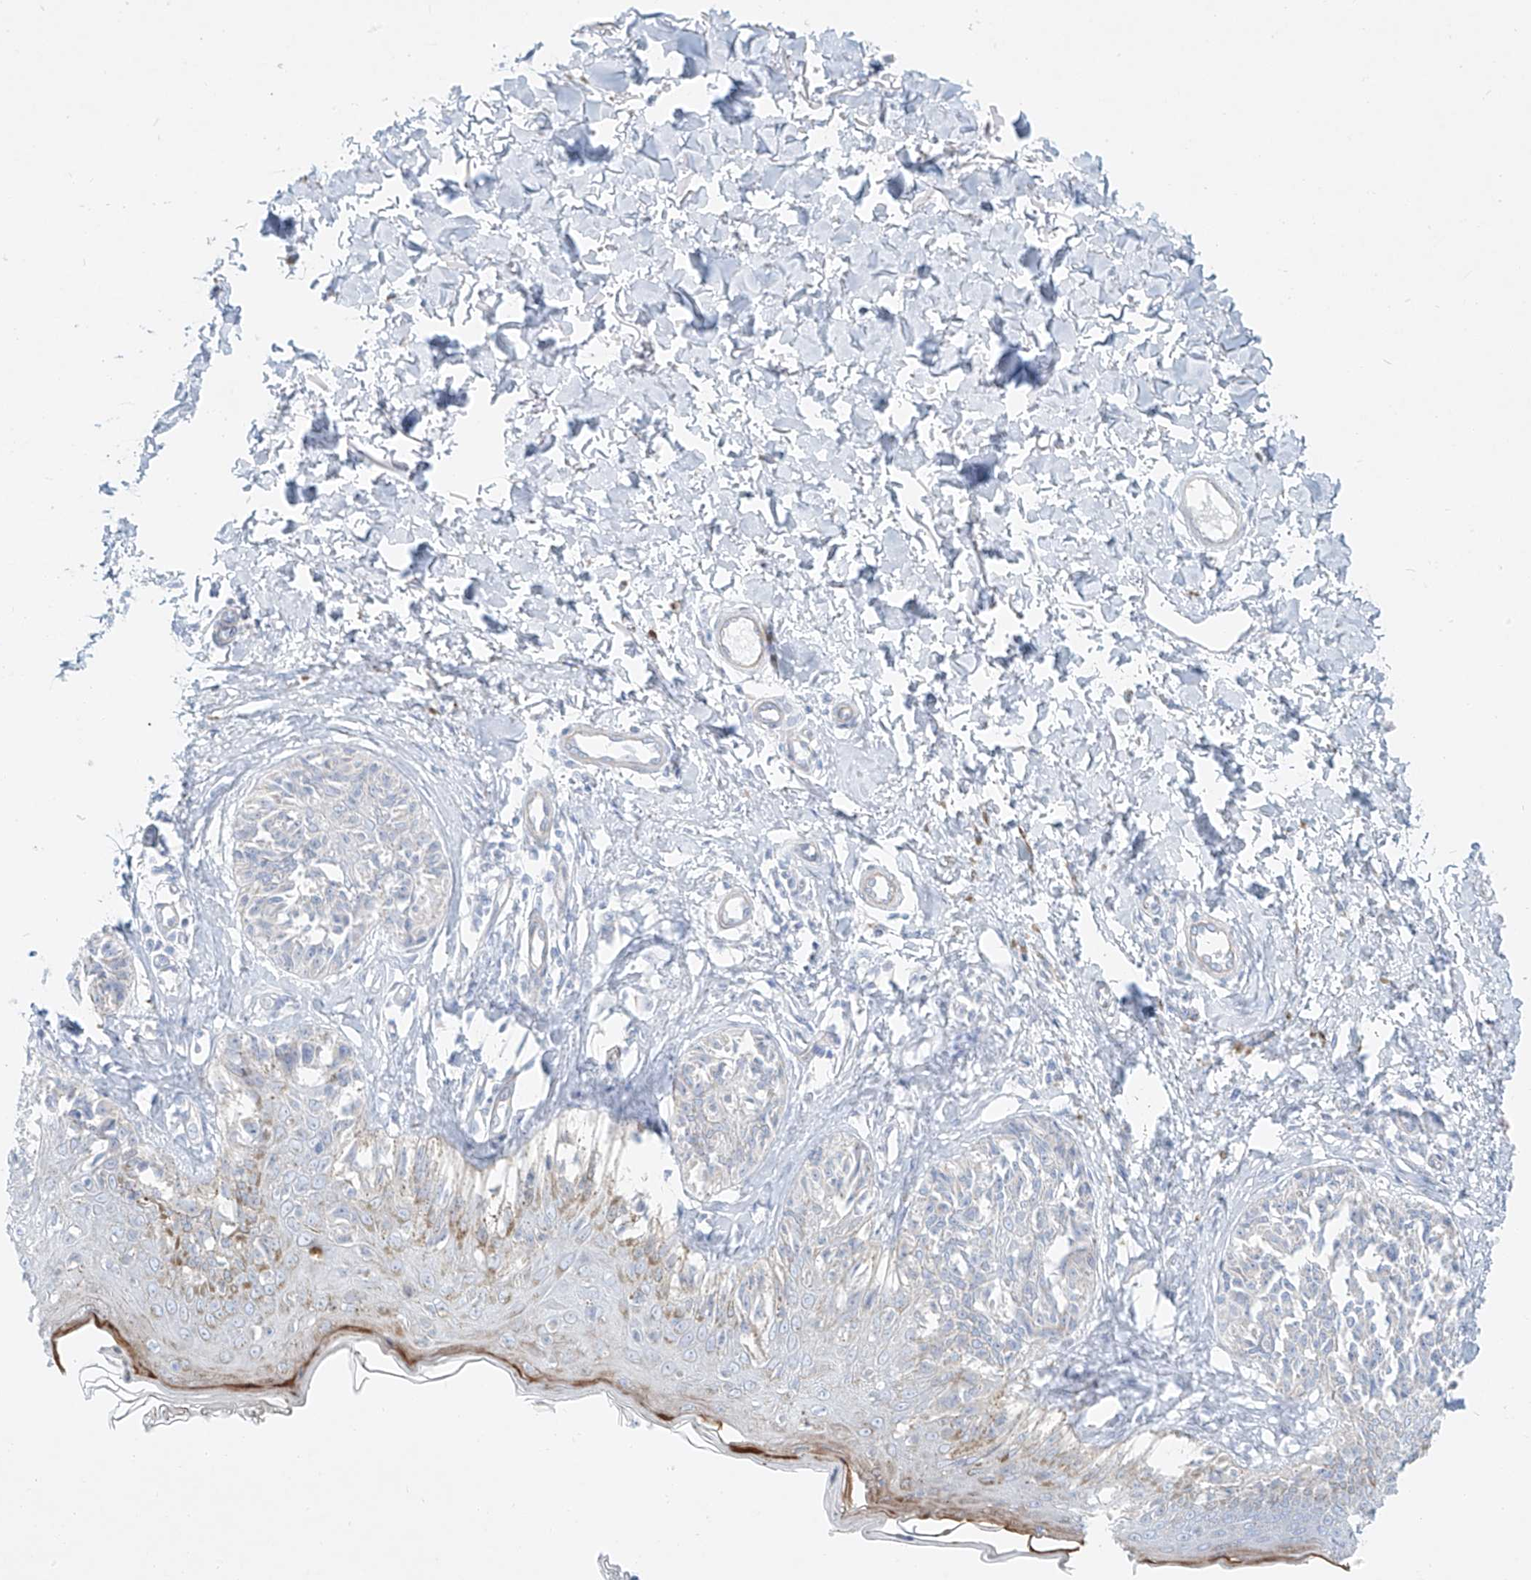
{"staining": {"intensity": "negative", "quantity": "none", "location": "none"}, "tissue": "melanoma", "cell_type": "Tumor cells", "image_type": "cancer", "snomed": [{"axis": "morphology", "description": "Malignant melanoma, NOS"}, {"axis": "topography", "description": "Skin"}], "caption": "A micrograph of melanoma stained for a protein shows no brown staining in tumor cells.", "gene": "AJM1", "patient": {"sex": "male", "age": 53}}